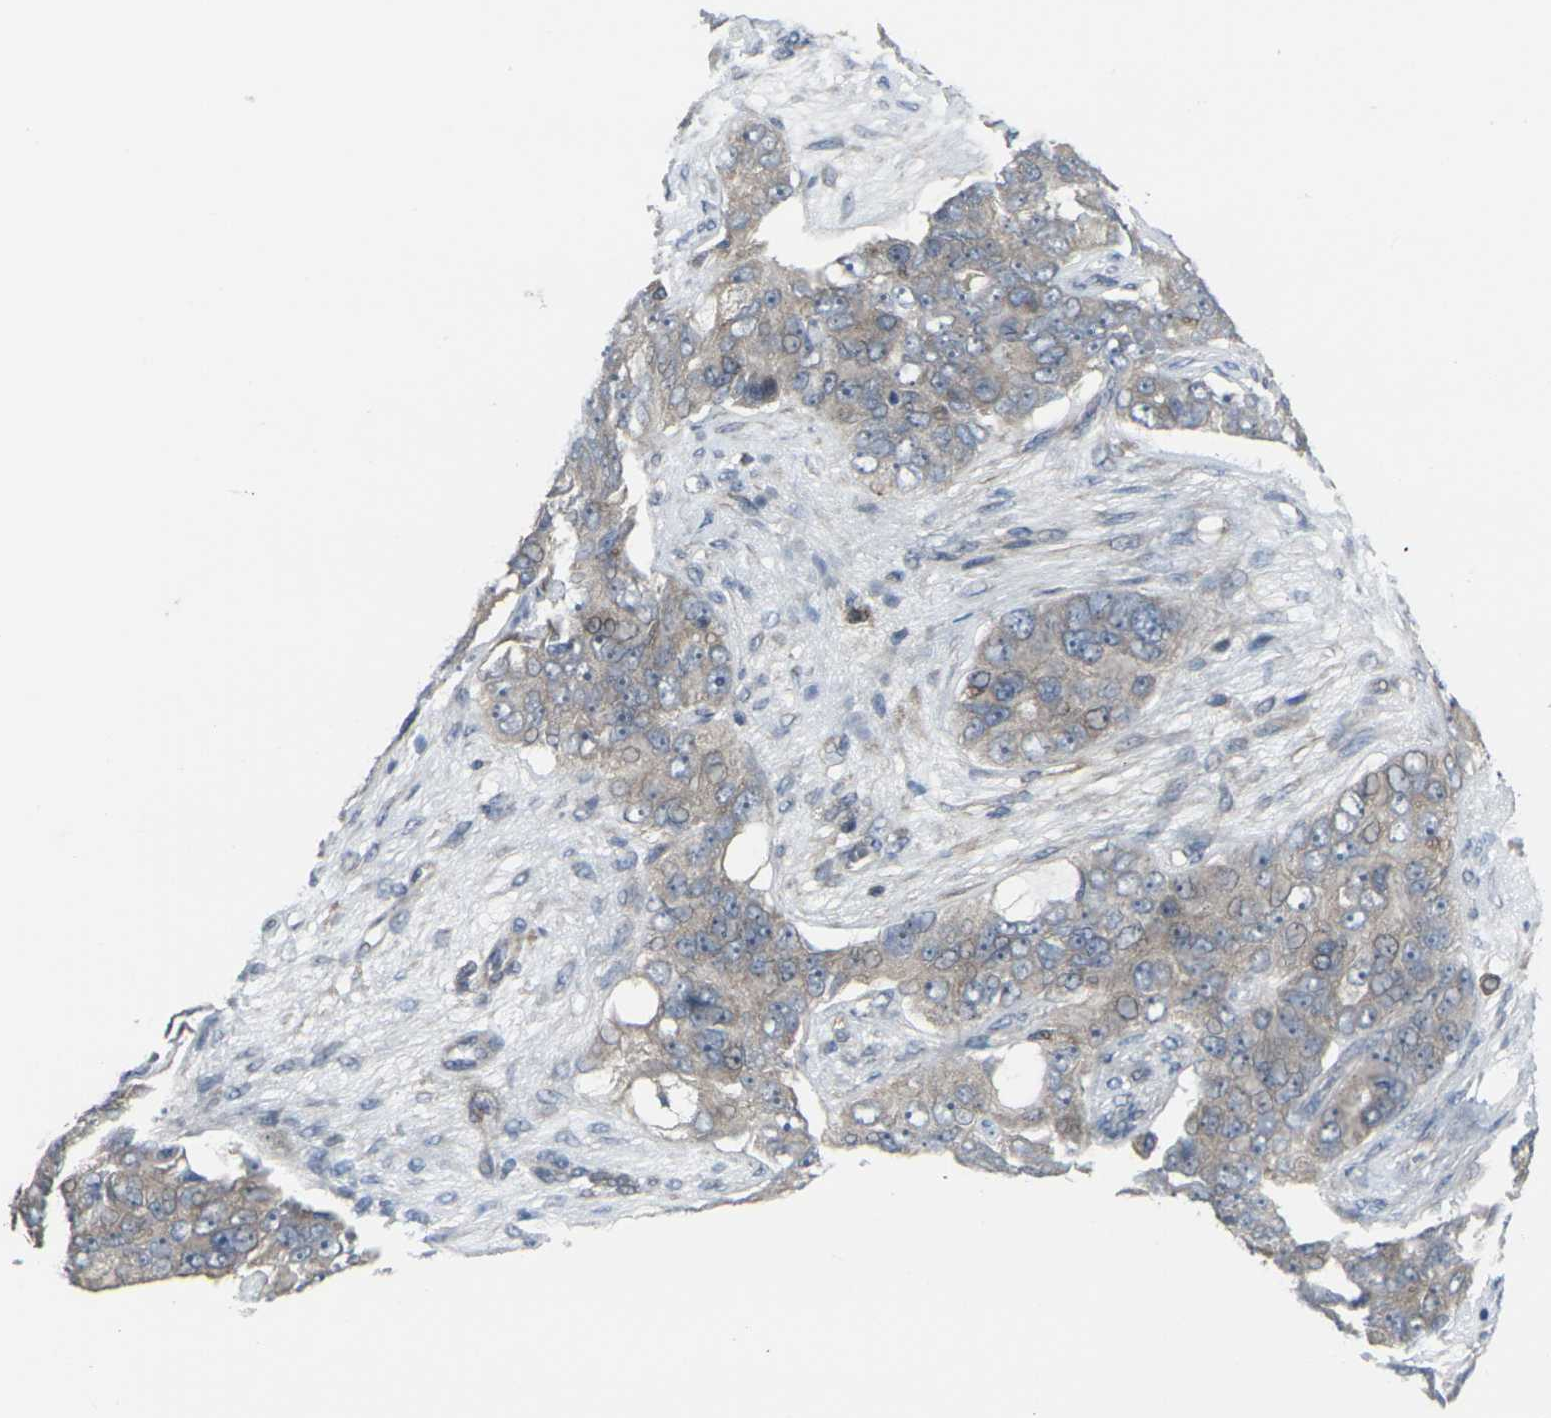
{"staining": {"intensity": "weak", "quantity": ">75%", "location": "cytoplasmic/membranous"}, "tissue": "ovarian cancer", "cell_type": "Tumor cells", "image_type": "cancer", "snomed": [{"axis": "morphology", "description": "Carcinoma, endometroid"}, {"axis": "topography", "description": "Ovary"}], "caption": "DAB immunohistochemical staining of human ovarian endometroid carcinoma shows weak cytoplasmic/membranous protein staining in about >75% of tumor cells. (DAB (3,3'-diaminobenzidine) IHC with brightfield microscopy, high magnification).", "gene": "CCR10", "patient": {"sex": "female", "age": 51}}